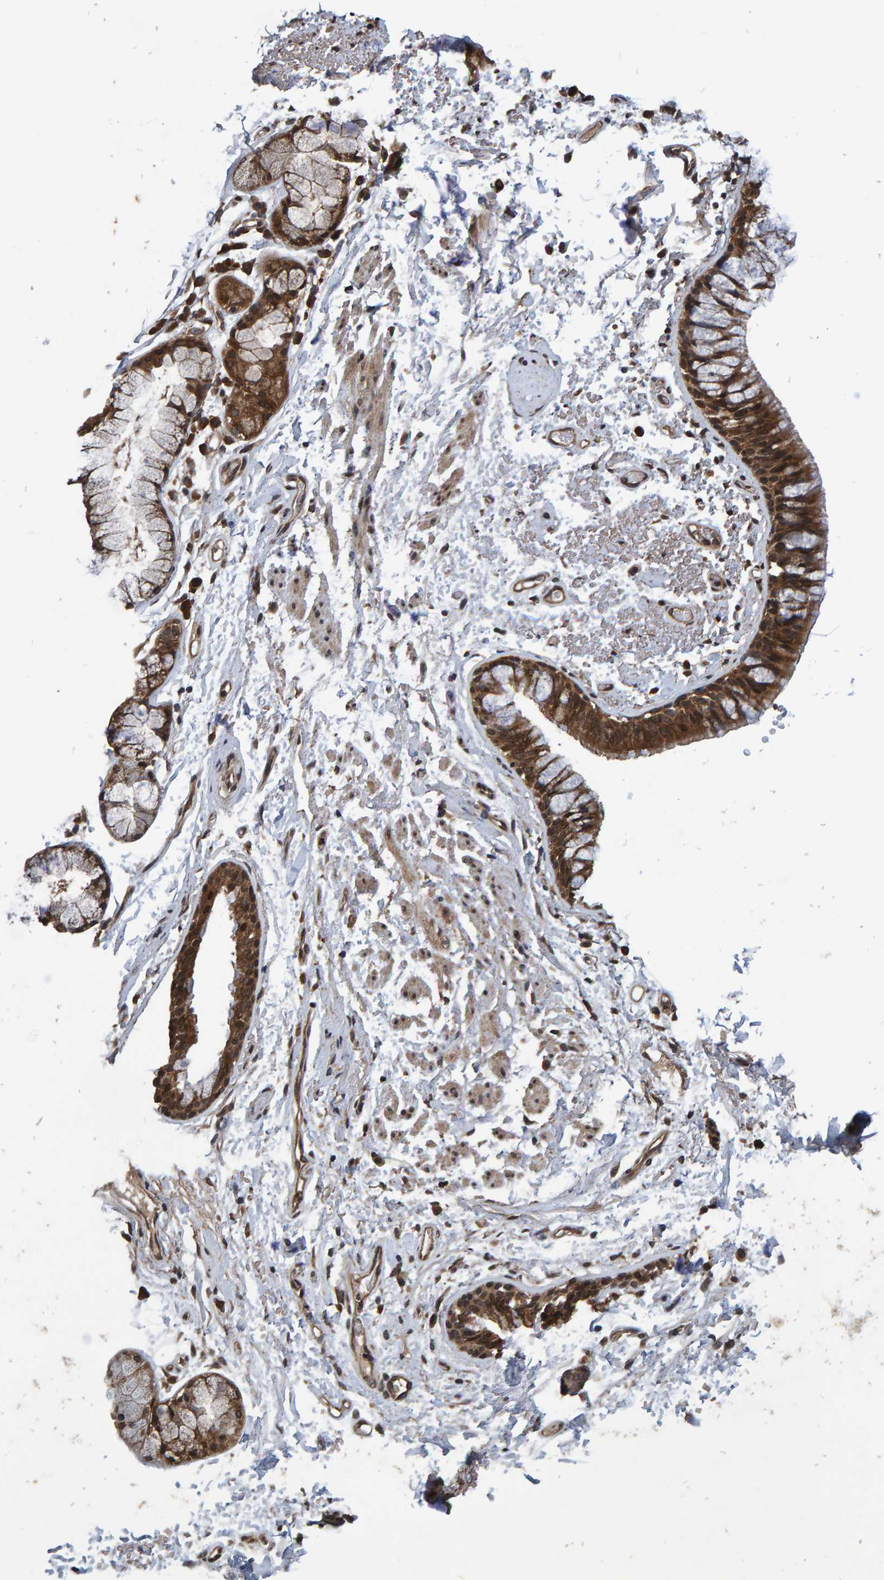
{"staining": {"intensity": "moderate", "quantity": ">75%", "location": "nuclear"}, "tissue": "adipose tissue", "cell_type": "Adipocytes", "image_type": "normal", "snomed": [{"axis": "morphology", "description": "Normal tissue, NOS"}, {"axis": "topography", "description": "Cartilage tissue"}, {"axis": "topography", "description": "Bronchus"}], "caption": "Adipocytes display medium levels of moderate nuclear expression in about >75% of cells in normal adipose tissue.", "gene": "GAB2", "patient": {"sex": "female", "age": 73}}